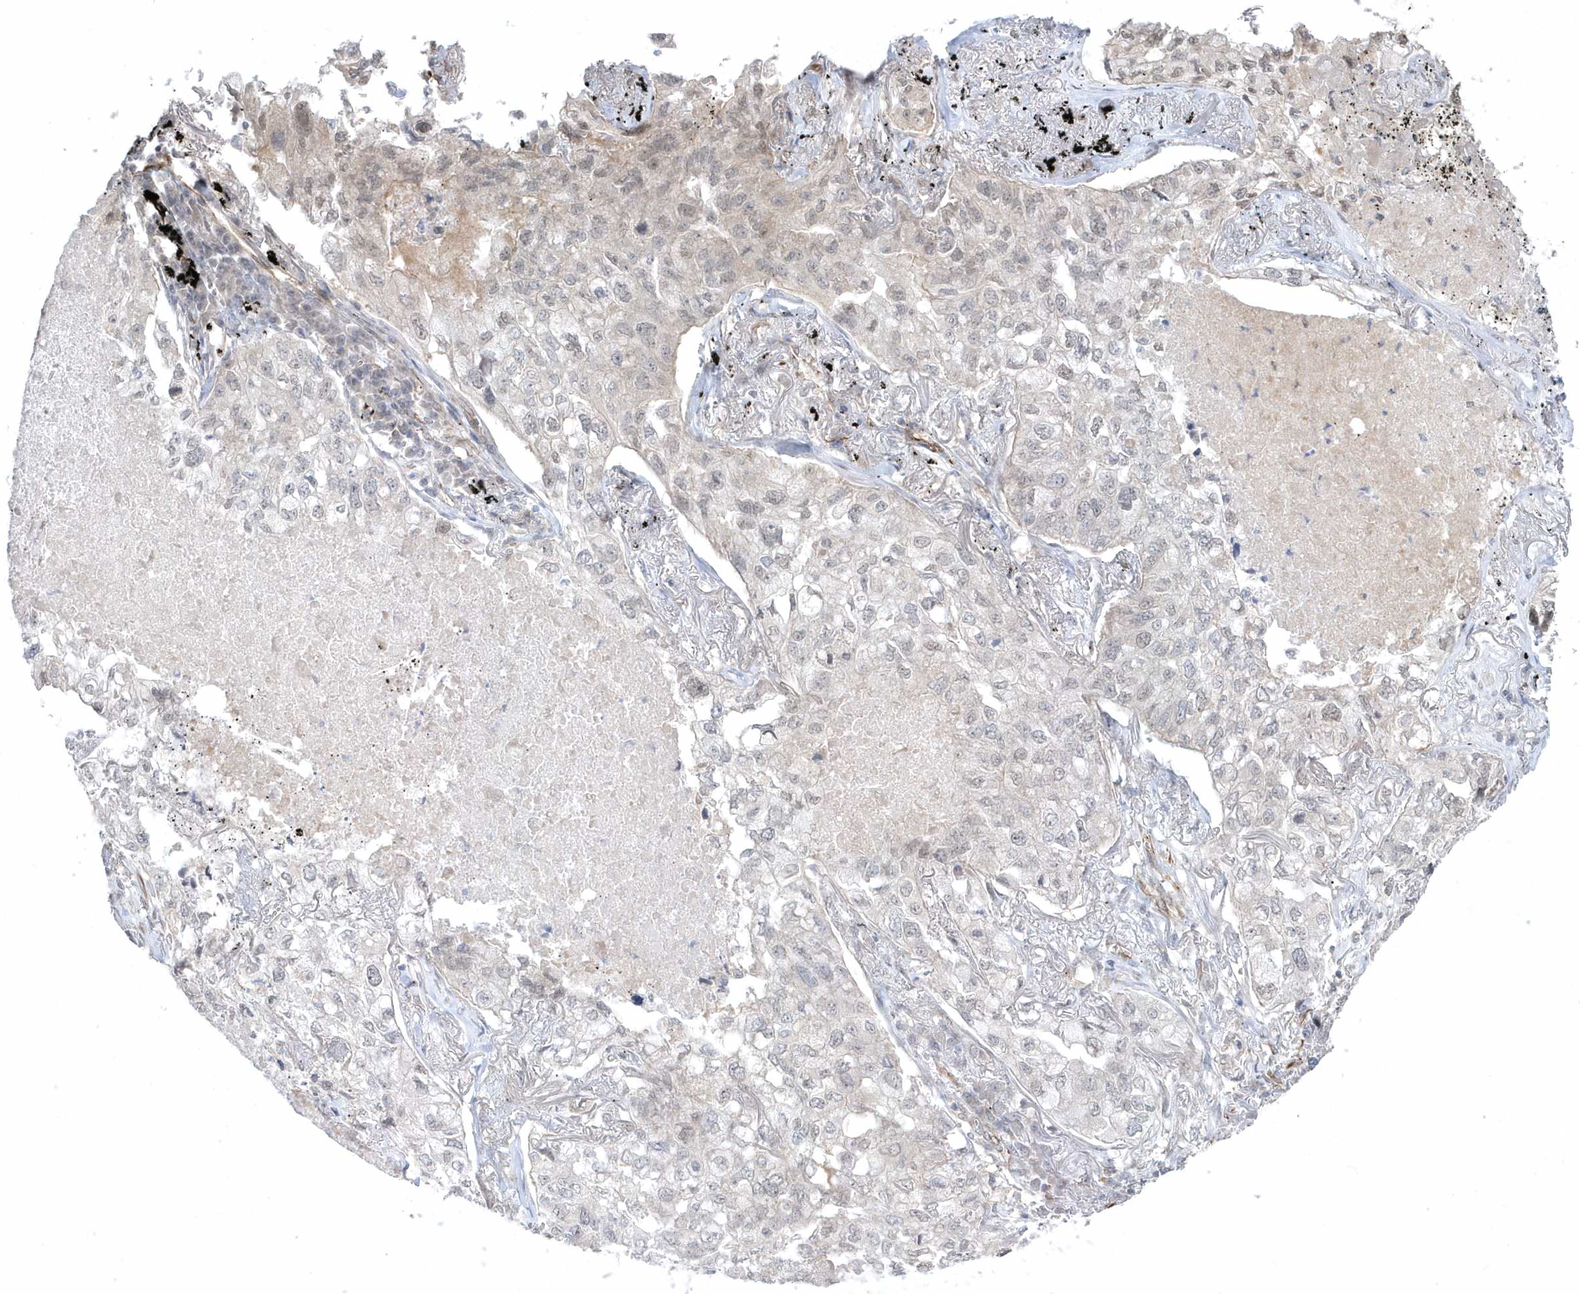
{"staining": {"intensity": "weak", "quantity": "<25%", "location": "nuclear"}, "tissue": "lung cancer", "cell_type": "Tumor cells", "image_type": "cancer", "snomed": [{"axis": "morphology", "description": "Adenocarcinoma, NOS"}, {"axis": "topography", "description": "Lung"}], "caption": "IHC image of human lung cancer (adenocarcinoma) stained for a protein (brown), which reveals no expression in tumor cells. The staining was performed using DAB to visualize the protein expression in brown, while the nuclei were stained in blue with hematoxylin (Magnification: 20x).", "gene": "DHX57", "patient": {"sex": "male", "age": 65}}